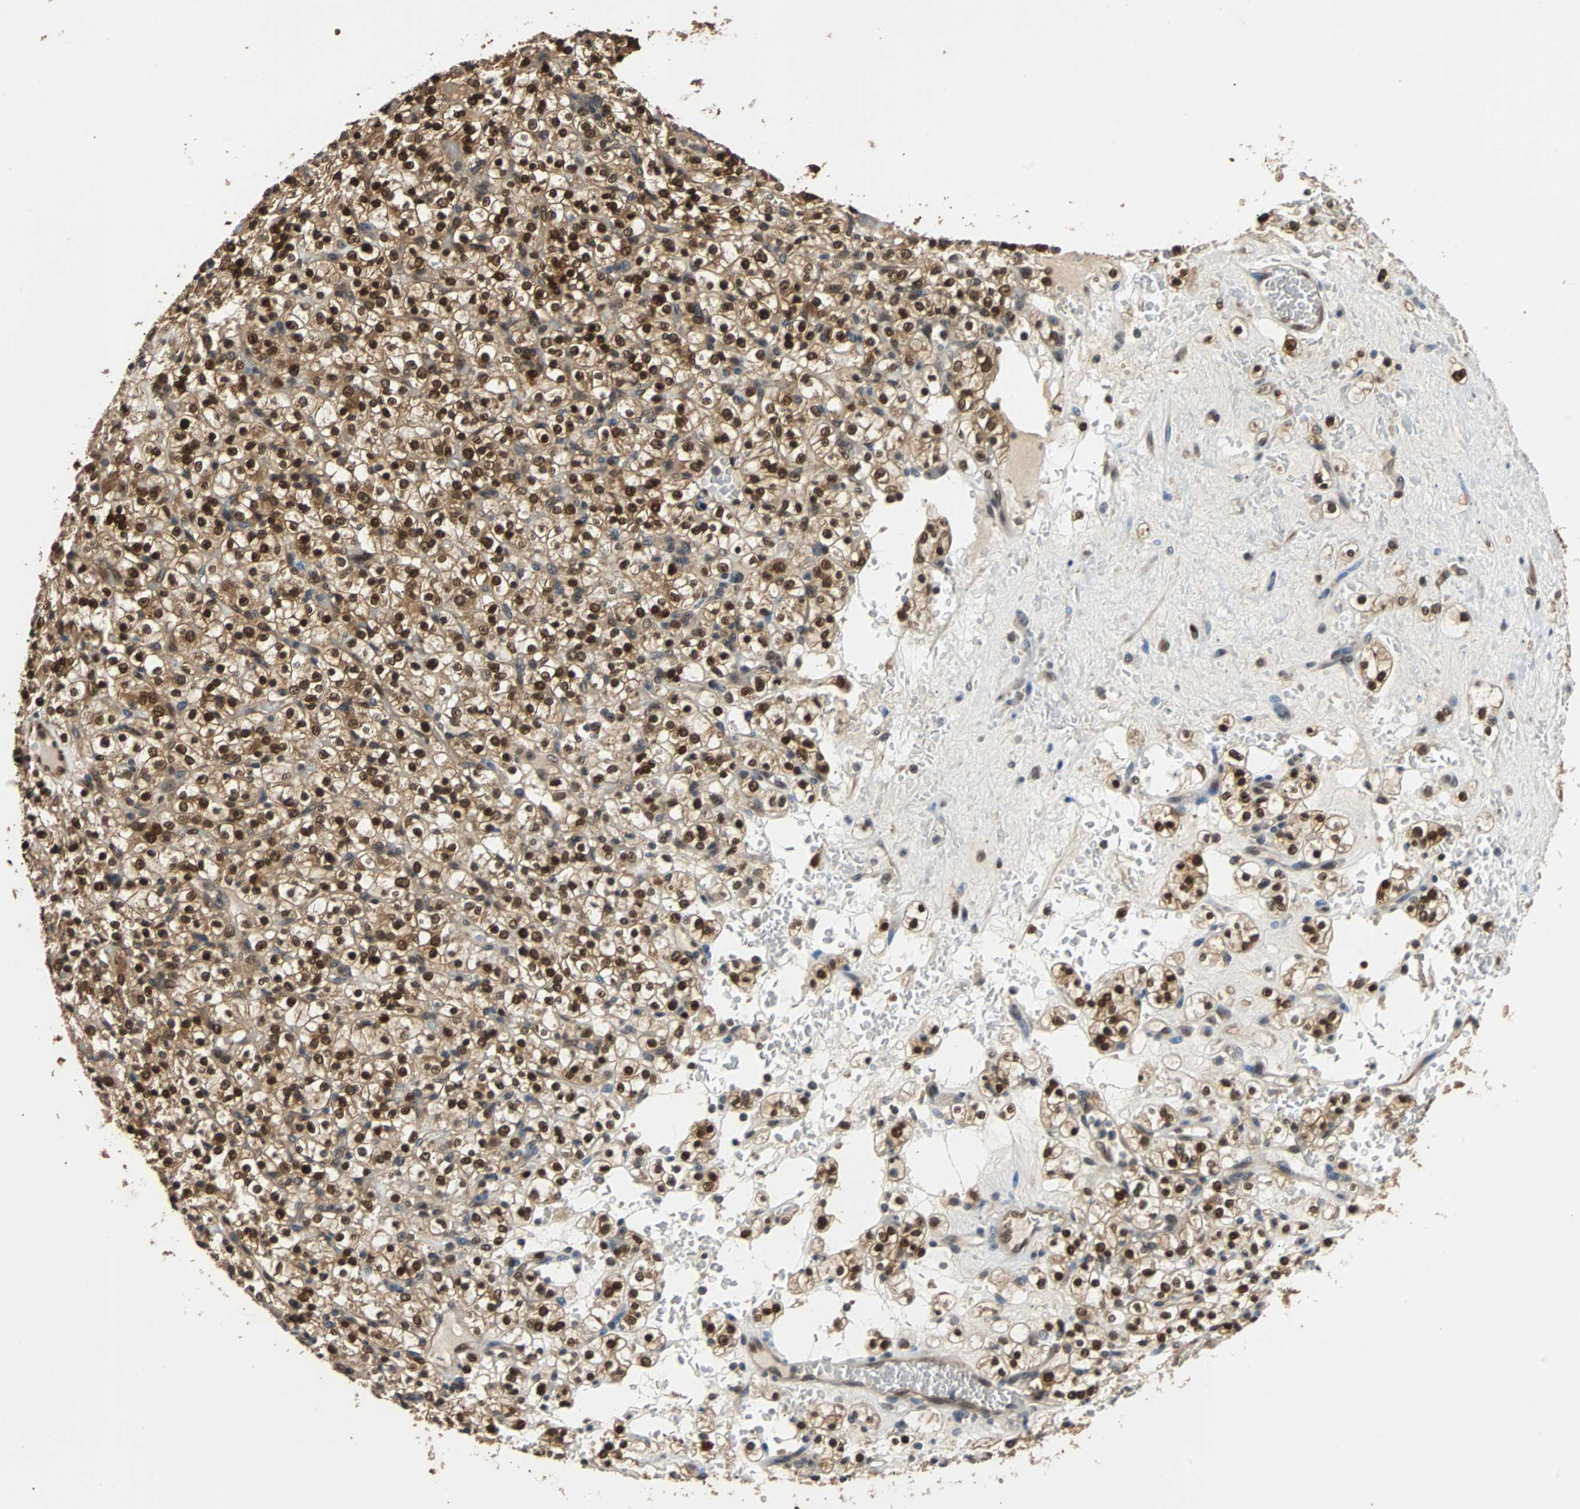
{"staining": {"intensity": "strong", "quantity": ">75%", "location": "cytoplasmic/membranous,nuclear"}, "tissue": "renal cancer", "cell_type": "Tumor cells", "image_type": "cancer", "snomed": [{"axis": "morphology", "description": "Normal tissue, NOS"}, {"axis": "morphology", "description": "Adenocarcinoma, NOS"}, {"axis": "topography", "description": "Kidney"}], "caption": "This micrograph exhibits immunohistochemistry staining of adenocarcinoma (renal), with high strong cytoplasmic/membranous and nuclear expression in approximately >75% of tumor cells.", "gene": "PRDX6", "patient": {"sex": "female", "age": 72}}